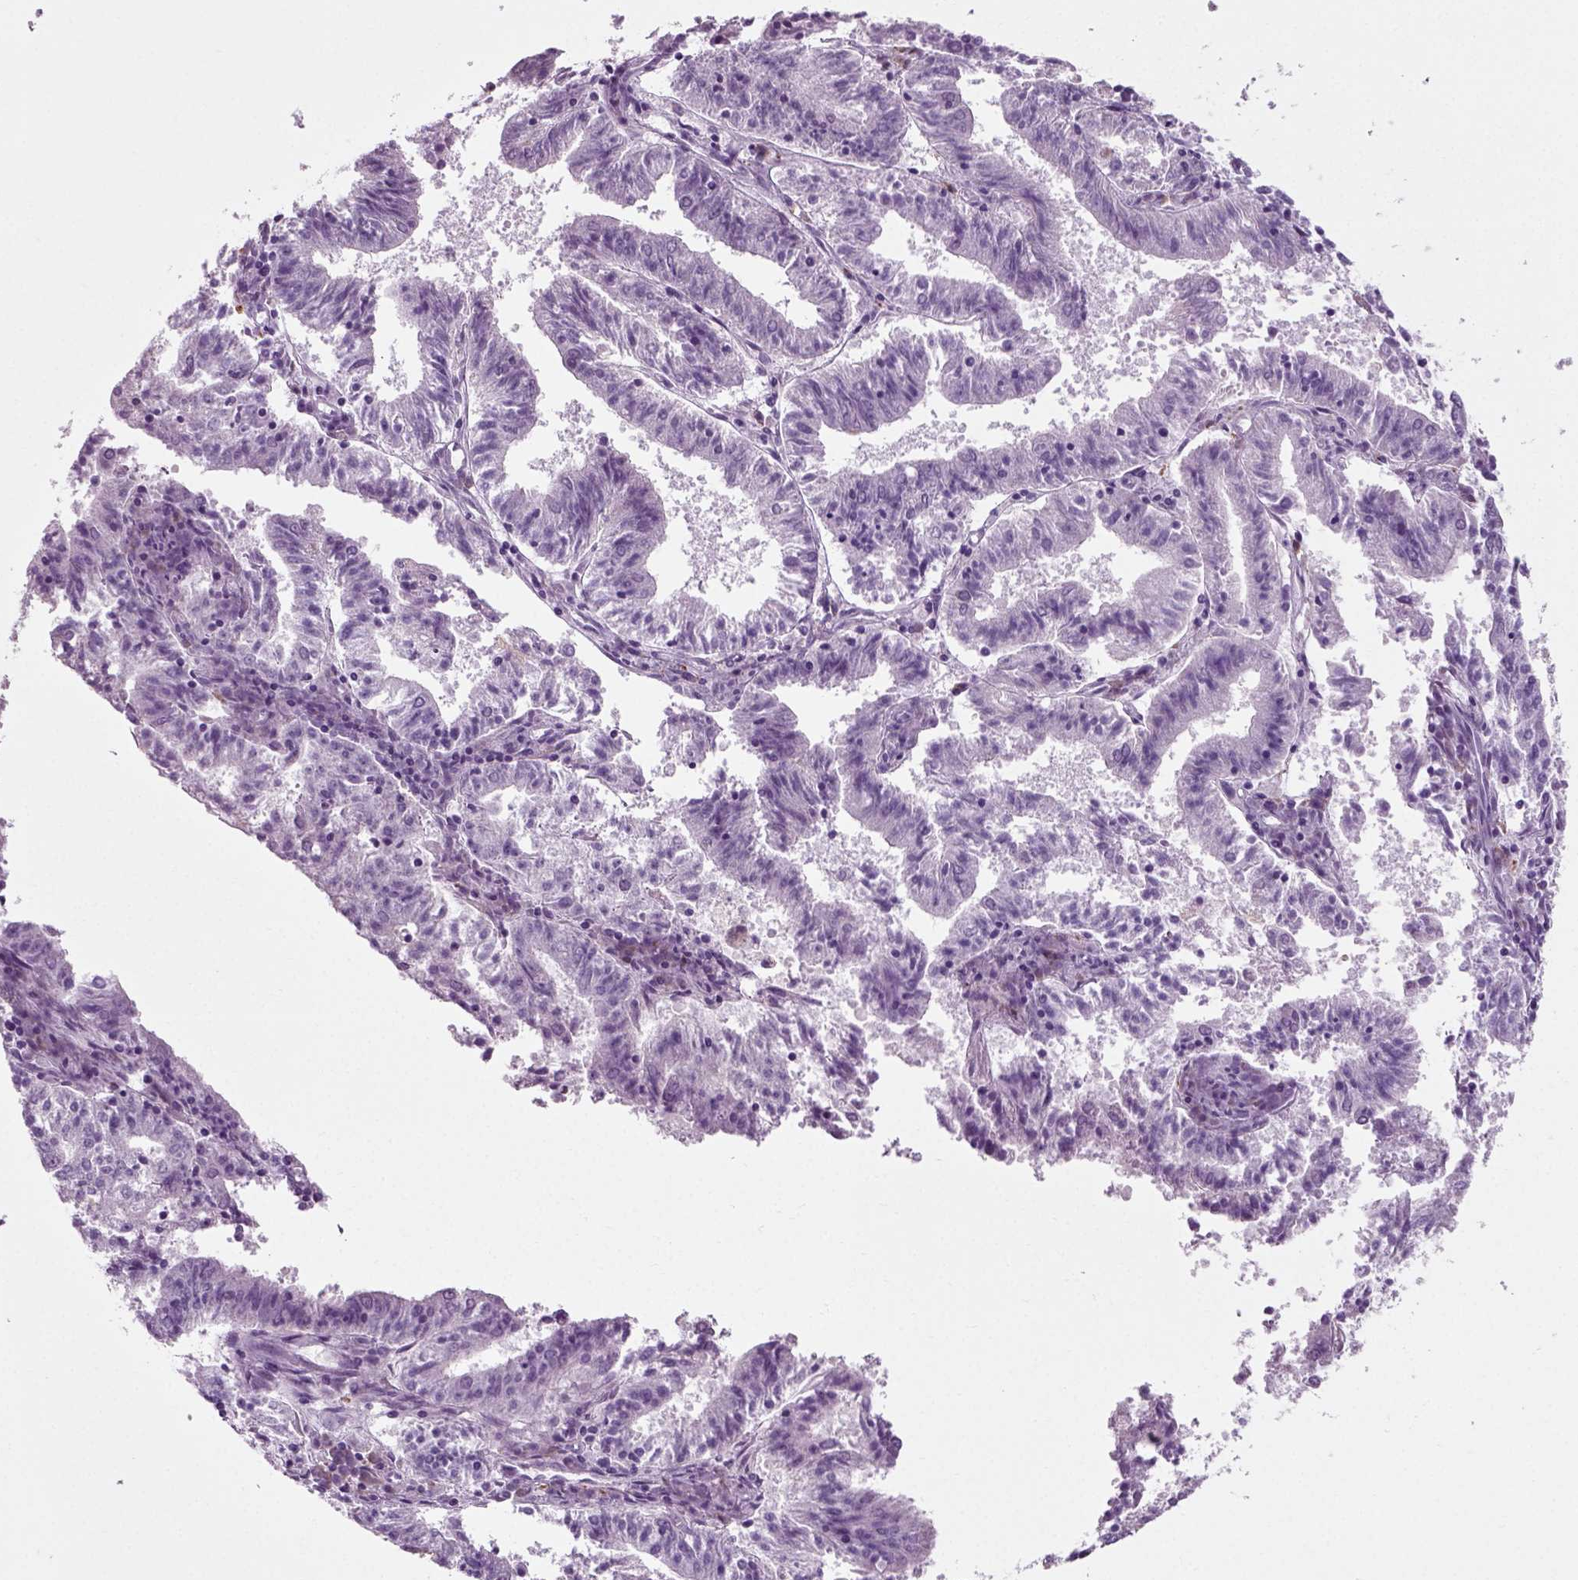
{"staining": {"intensity": "negative", "quantity": "none", "location": "none"}, "tissue": "endometrial cancer", "cell_type": "Tumor cells", "image_type": "cancer", "snomed": [{"axis": "morphology", "description": "Adenocarcinoma, NOS"}, {"axis": "topography", "description": "Endometrium"}], "caption": "An image of endometrial cancer stained for a protein displays no brown staining in tumor cells.", "gene": "SLC26A8", "patient": {"sex": "female", "age": 82}}